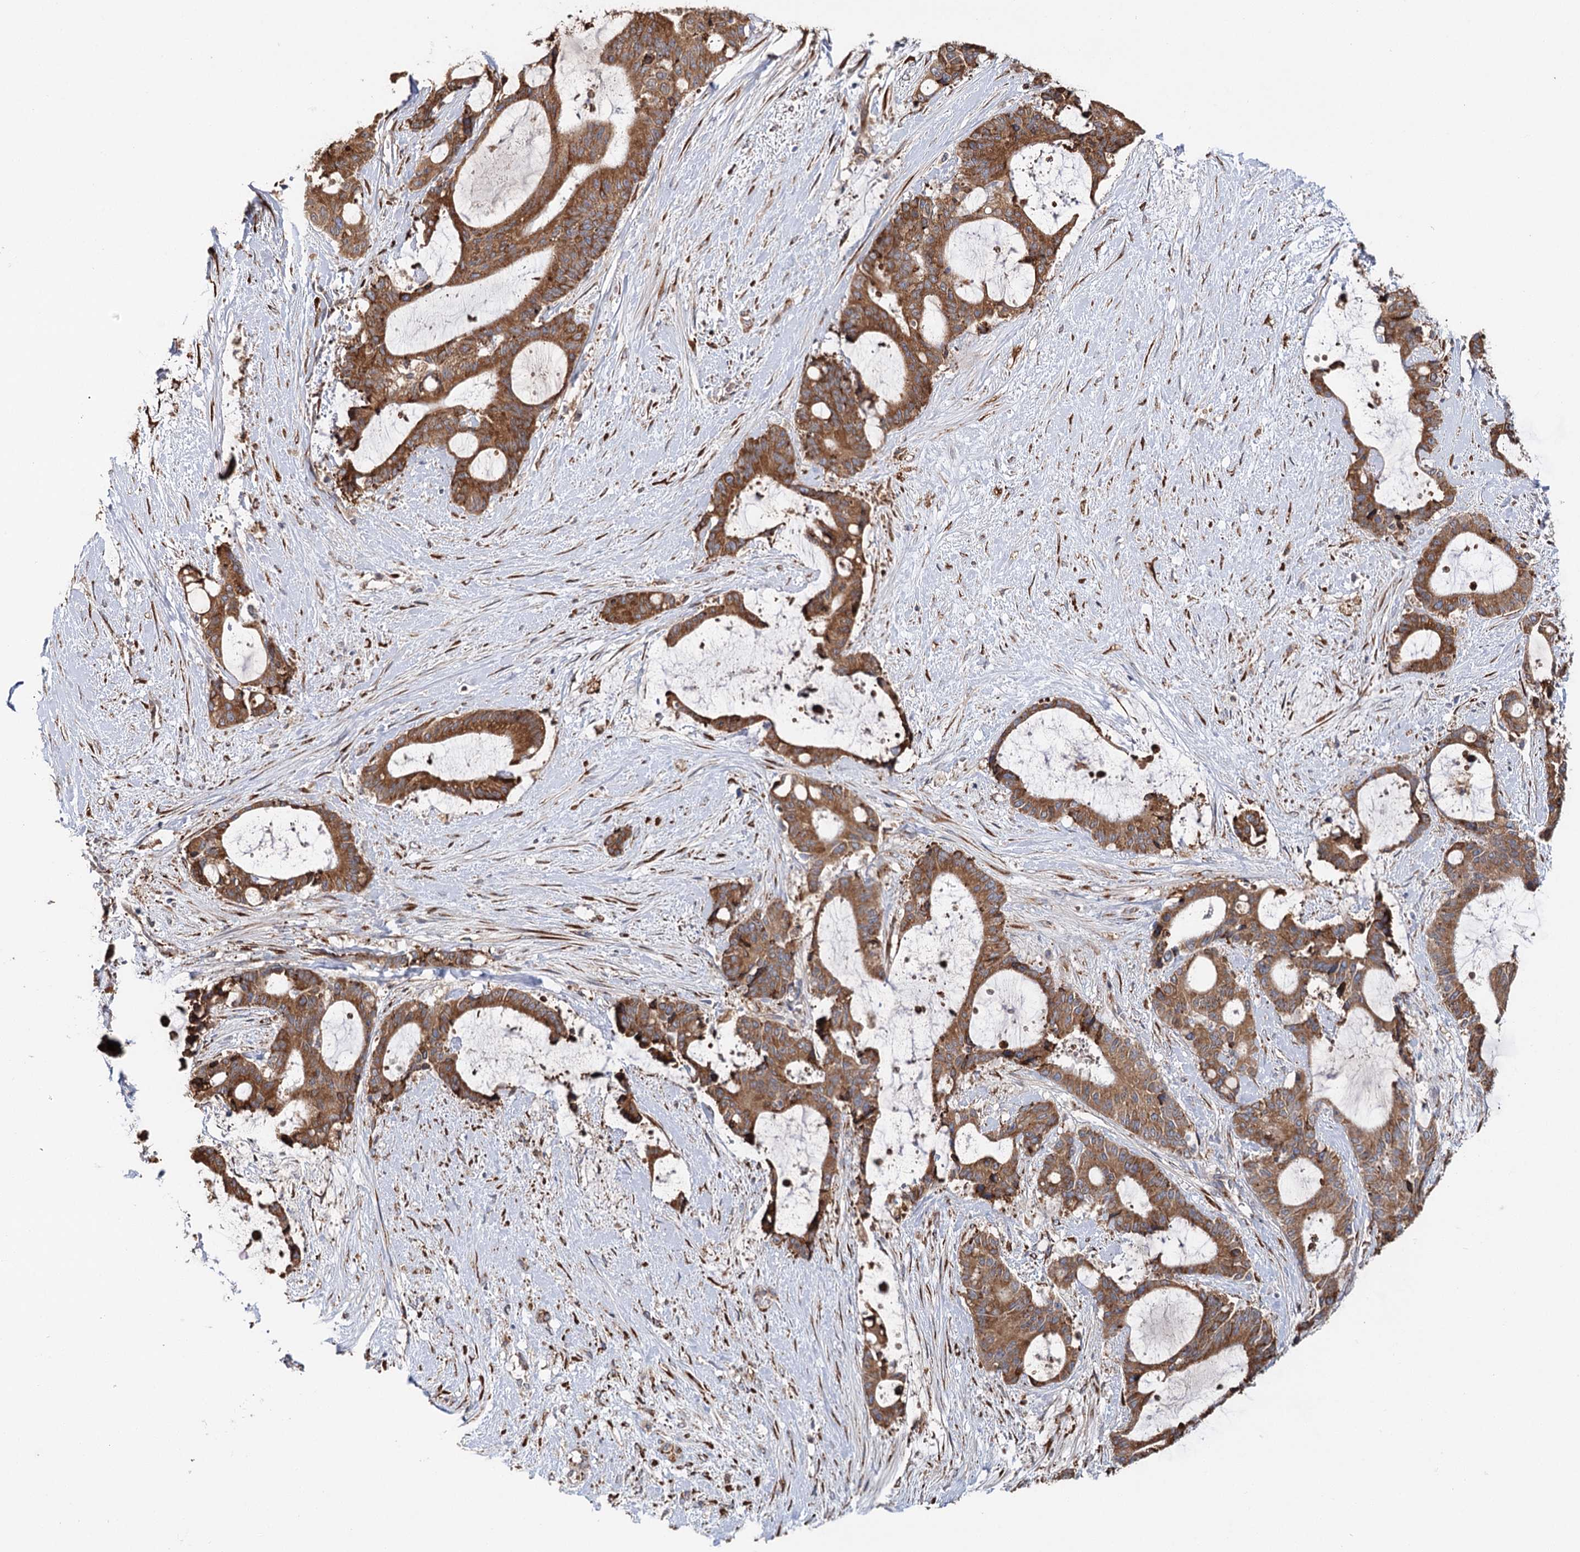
{"staining": {"intensity": "strong", "quantity": ">75%", "location": "cytoplasmic/membranous"}, "tissue": "liver cancer", "cell_type": "Tumor cells", "image_type": "cancer", "snomed": [{"axis": "morphology", "description": "Normal tissue, NOS"}, {"axis": "morphology", "description": "Cholangiocarcinoma"}, {"axis": "topography", "description": "Liver"}, {"axis": "topography", "description": "Peripheral nerve tissue"}], "caption": "Immunohistochemistry image of neoplastic tissue: liver cancer (cholangiocarcinoma) stained using IHC demonstrates high levels of strong protein expression localized specifically in the cytoplasmic/membranous of tumor cells, appearing as a cytoplasmic/membranous brown color.", "gene": "VEGFA", "patient": {"sex": "female", "age": 73}}